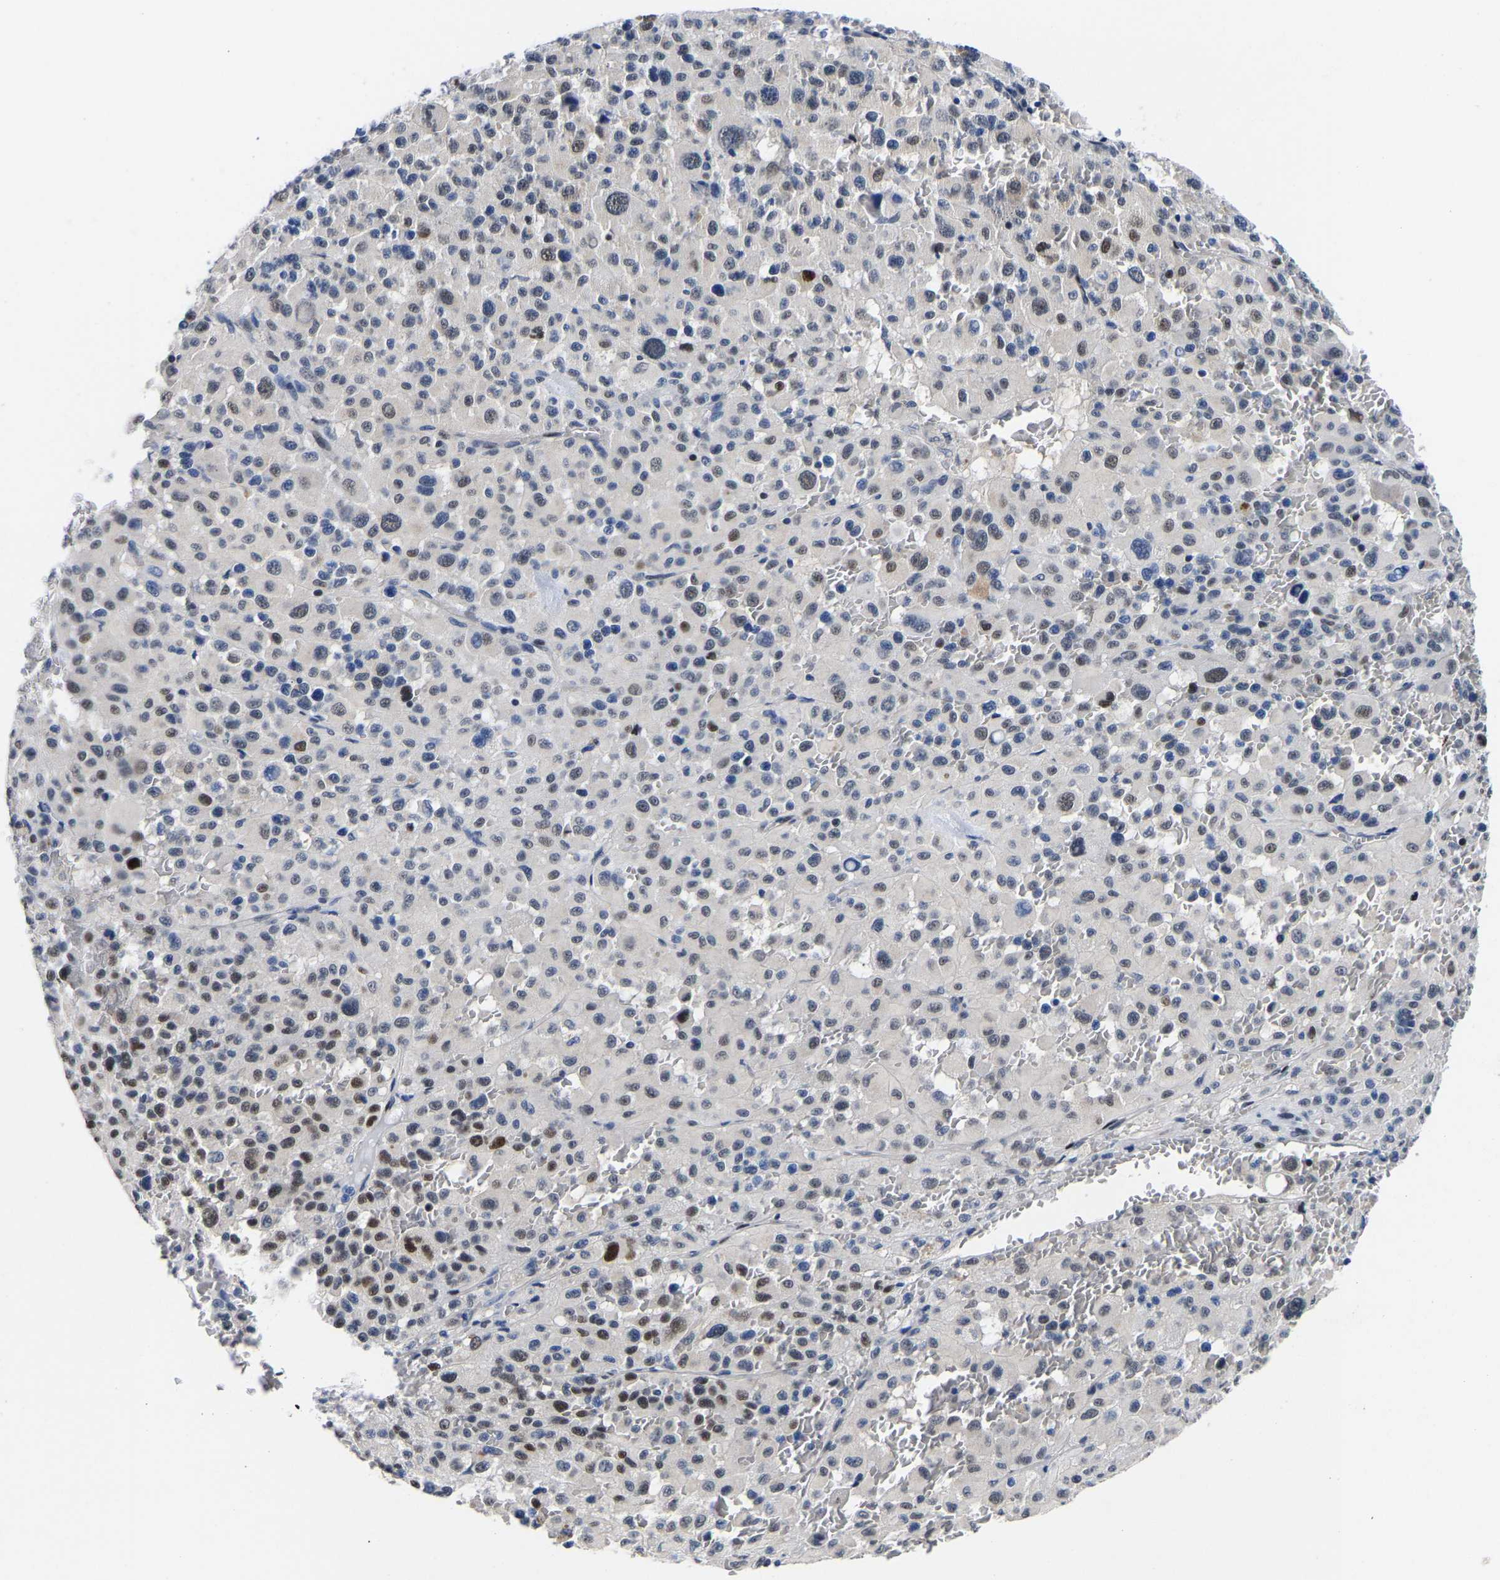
{"staining": {"intensity": "strong", "quantity": "<25%", "location": "nuclear"}, "tissue": "melanoma", "cell_type": "Tumor cells", "image_type": "cancer", "snomed": [{"axis": "morphology", "description": "Malignant melanoma, Metastatic site"}, {"axis": "topography", "description": "Skin"}], "caption": "Immunohistochemical staining of human melanoma reveals medium levels of strong nuclear protein staining in about <25% of tumor cells.", "gene": "PTRHD1", "patient": {"sex": "female", "age": 74}}